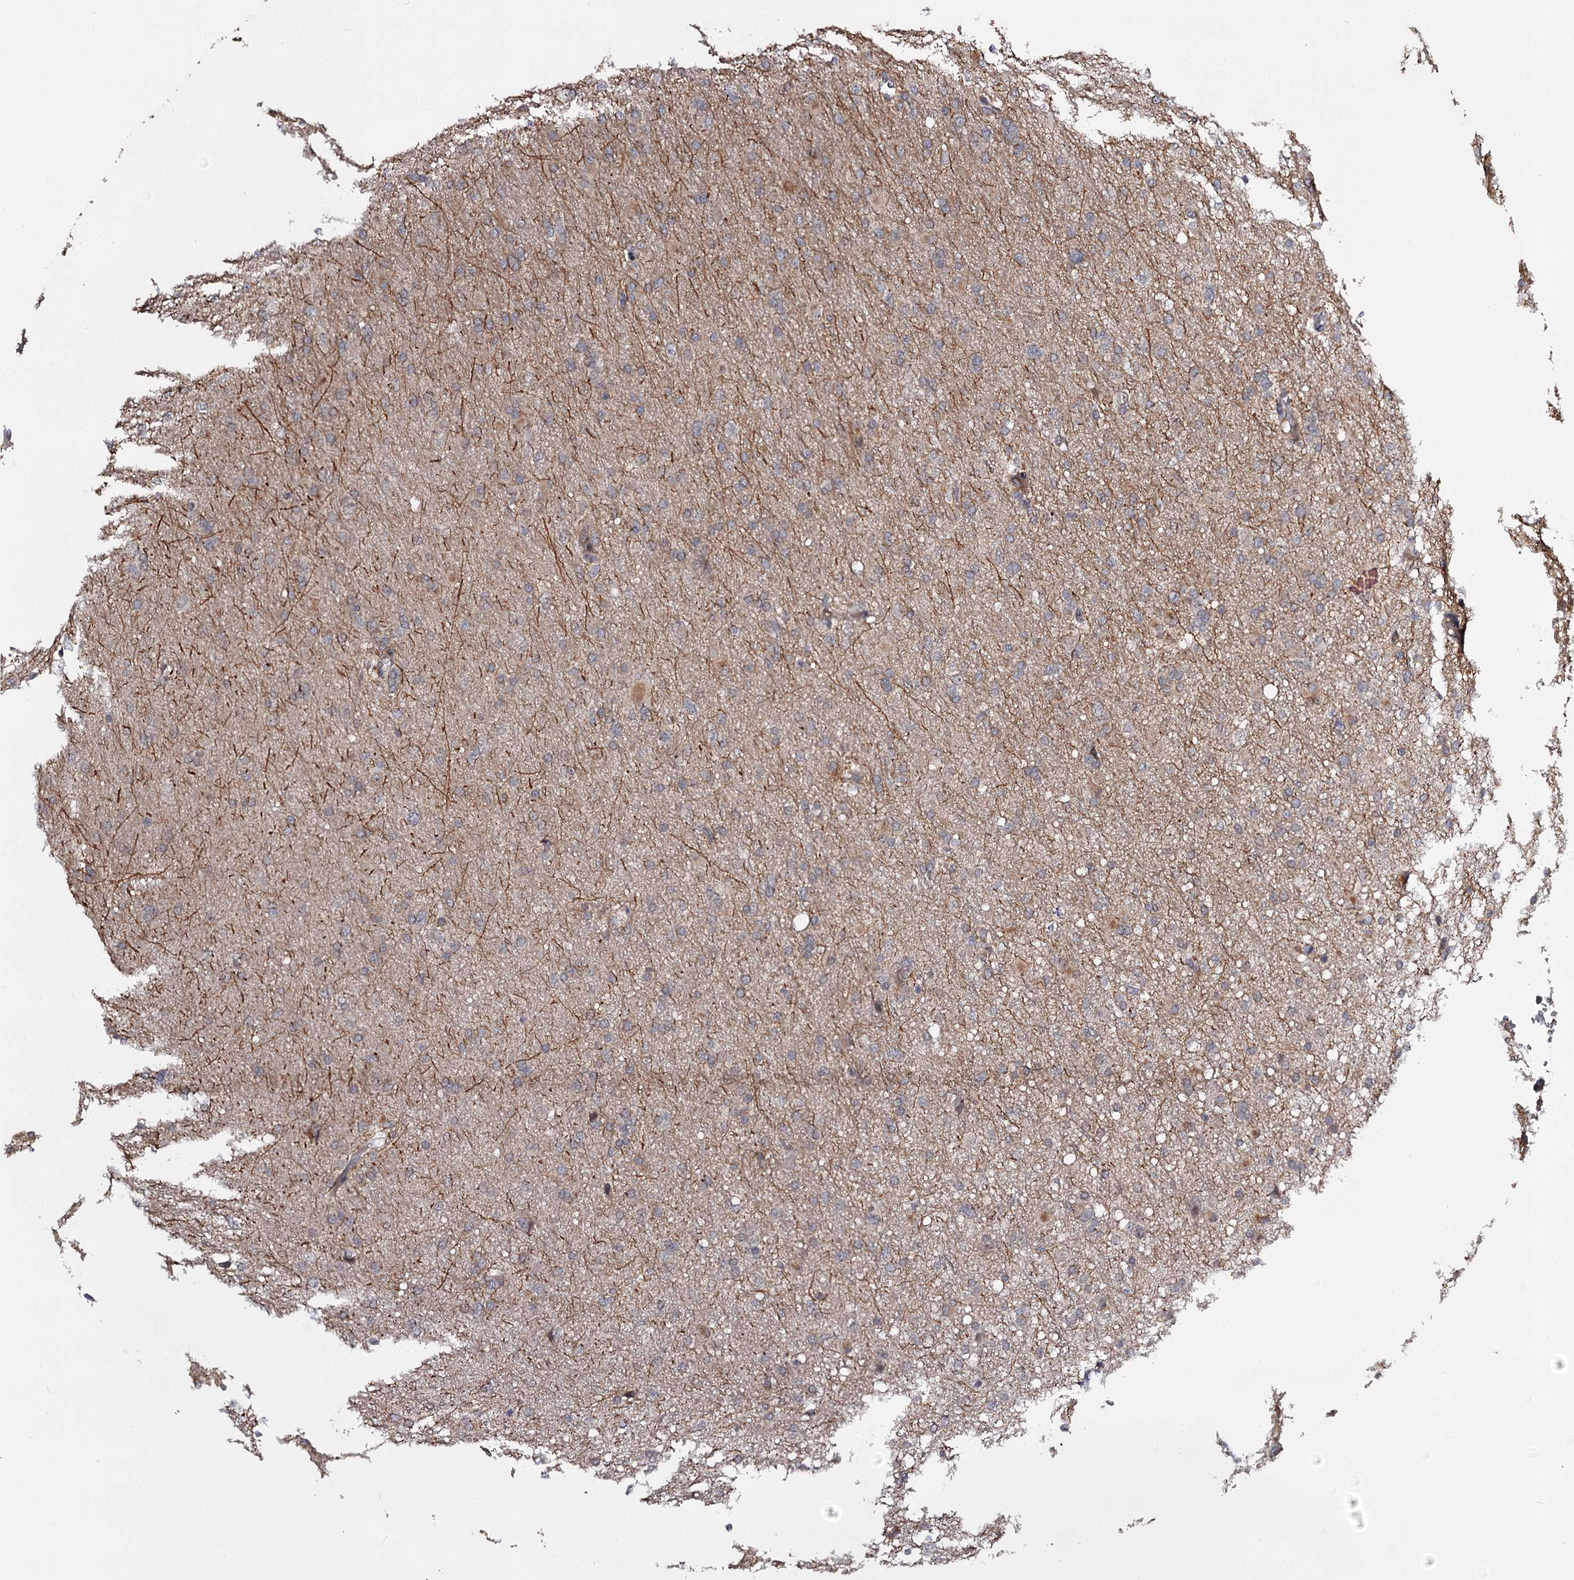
{"staining": {"intensity": "negative", "quantity": "none", "location": "none"}, "tissue": "glioma", "cell_type": "Tumor cells", "image_type": "cancer", "snomed": [{"axis": "morphology", "description": "Glioma, malignant, High grade"}, {"axis": "topography", "description": "Cerebral cortex"}], "caption": "Immunohistochemistry (IHC) image of human glioma stained for a protein (brown), which shows no expression in tumor cells. (DAB immunohistochemistry (IHC) visualized using brightfield microscopy, high magnification).", "gene": "CWF19L2", "patient": {"sex": "female", "age": 36}}